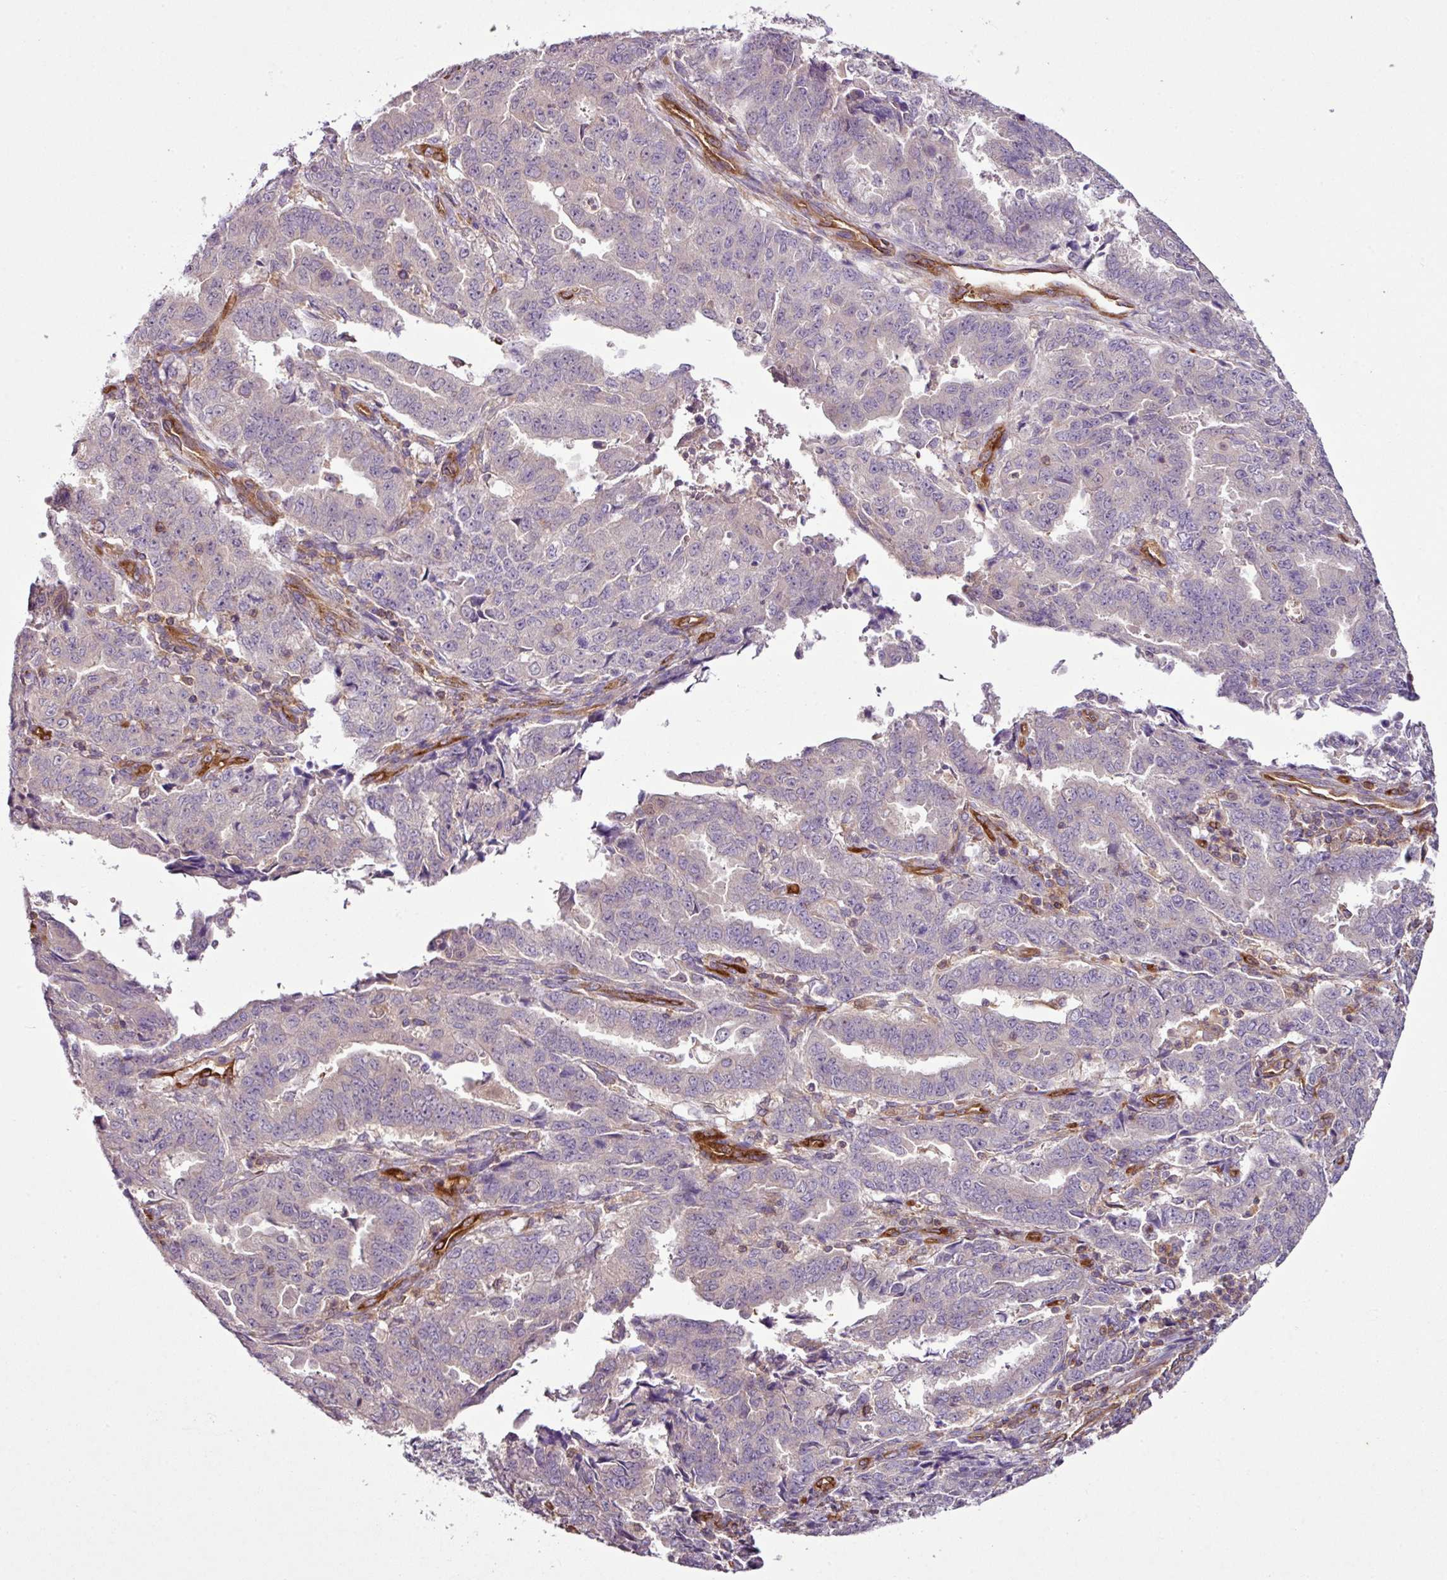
{"staining": {"intensity": "negative", "quantity": "none", "location": "none"}, "tissue": "endometrial cancer", "cell_type": "Tumor cells", "image_type": "cancer", "snomed": [{"axis": "morphology", "description": "Adenocarcinoma, NOS"}, {"axis": "topography", "description": "Endometrium"}], "caption": "DAB (3,3'-diaminobenzidine) immunohistochemical staining of endometrial adenocarcinoma demonstrates no significant positivity in tumor cells. (Stains: DAB (3,3'-diaminobenzidine) immunohistochemistry (IHC) with hematoxylin counter stain, Microscopy: brightfield microscopy at high magnification).", "gene": "ZNF106", "patient": {"sex": "female", "age": 50}}